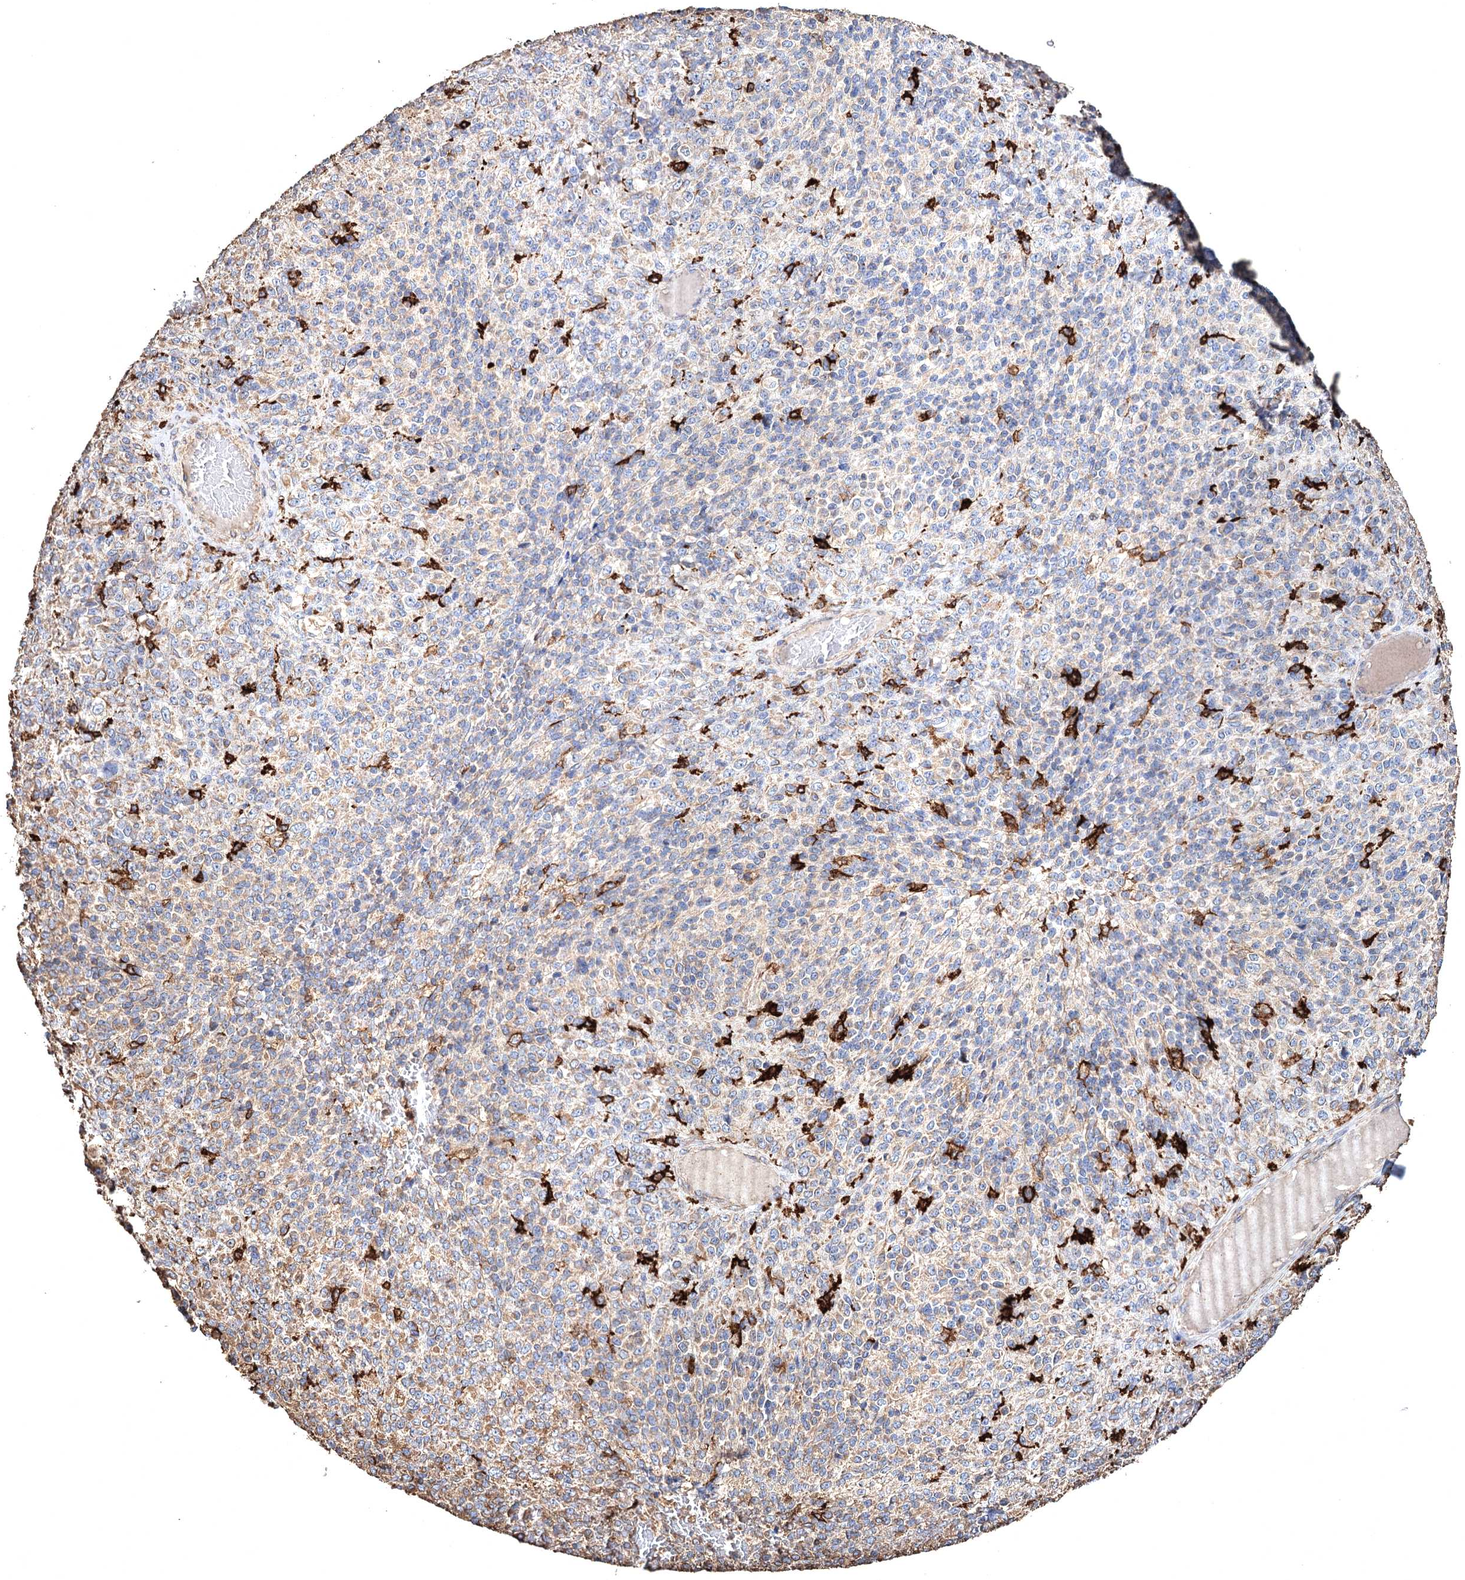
{"staining": {"intensity": "weak", "quantity": "<25%", "location": "cytoplasmic/membranous"}, "tissue": "melanoma", "cell_type": "Tumor cells", "image_type": "cancer", "snomed": [{"axis": "morphology", "description": "Malignant melanoma, Metastatic site"}, {"axis": "topography", "description": "Brain"}], "caption": "Protein analysis of melanoma shows no significant expression in tumor cells.", "gene": "CLEC4M", "patient": {"sex": "female", "age": 56}}